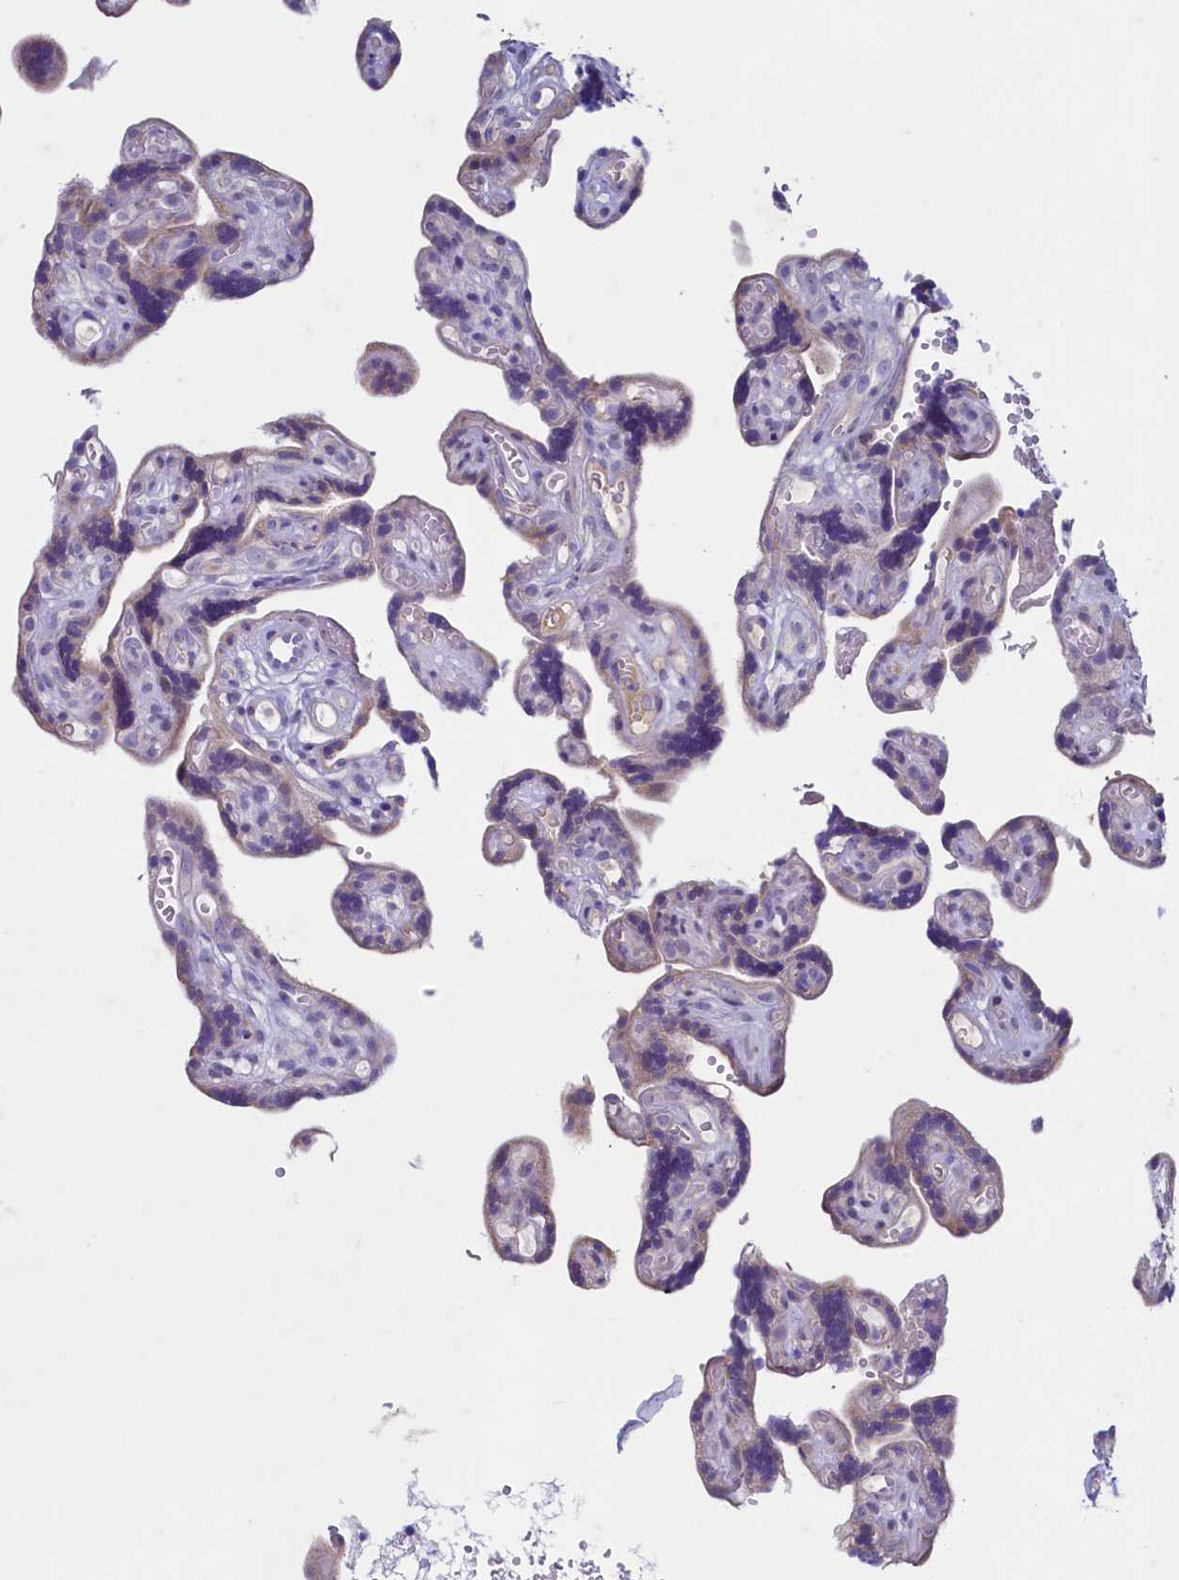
{"staining": {"intensity": "weak", "quantity": "<25%", "location": "cytoplasmic/membranous"}, "tissue": "placenta", "cell_type": "Decidual cells", "image_type": "normal", "snomed": [{"axis": "morphology", "description": "Normal tissue, NOS"}, {"axis": "topography", "description": "Placenta"}], "caption": "The photomicrograph demonstrates no significant positivity in decidual cells of placenta.", "gene": "MAP1LC3A", "patient": {"sex": "female", "age": 30}}